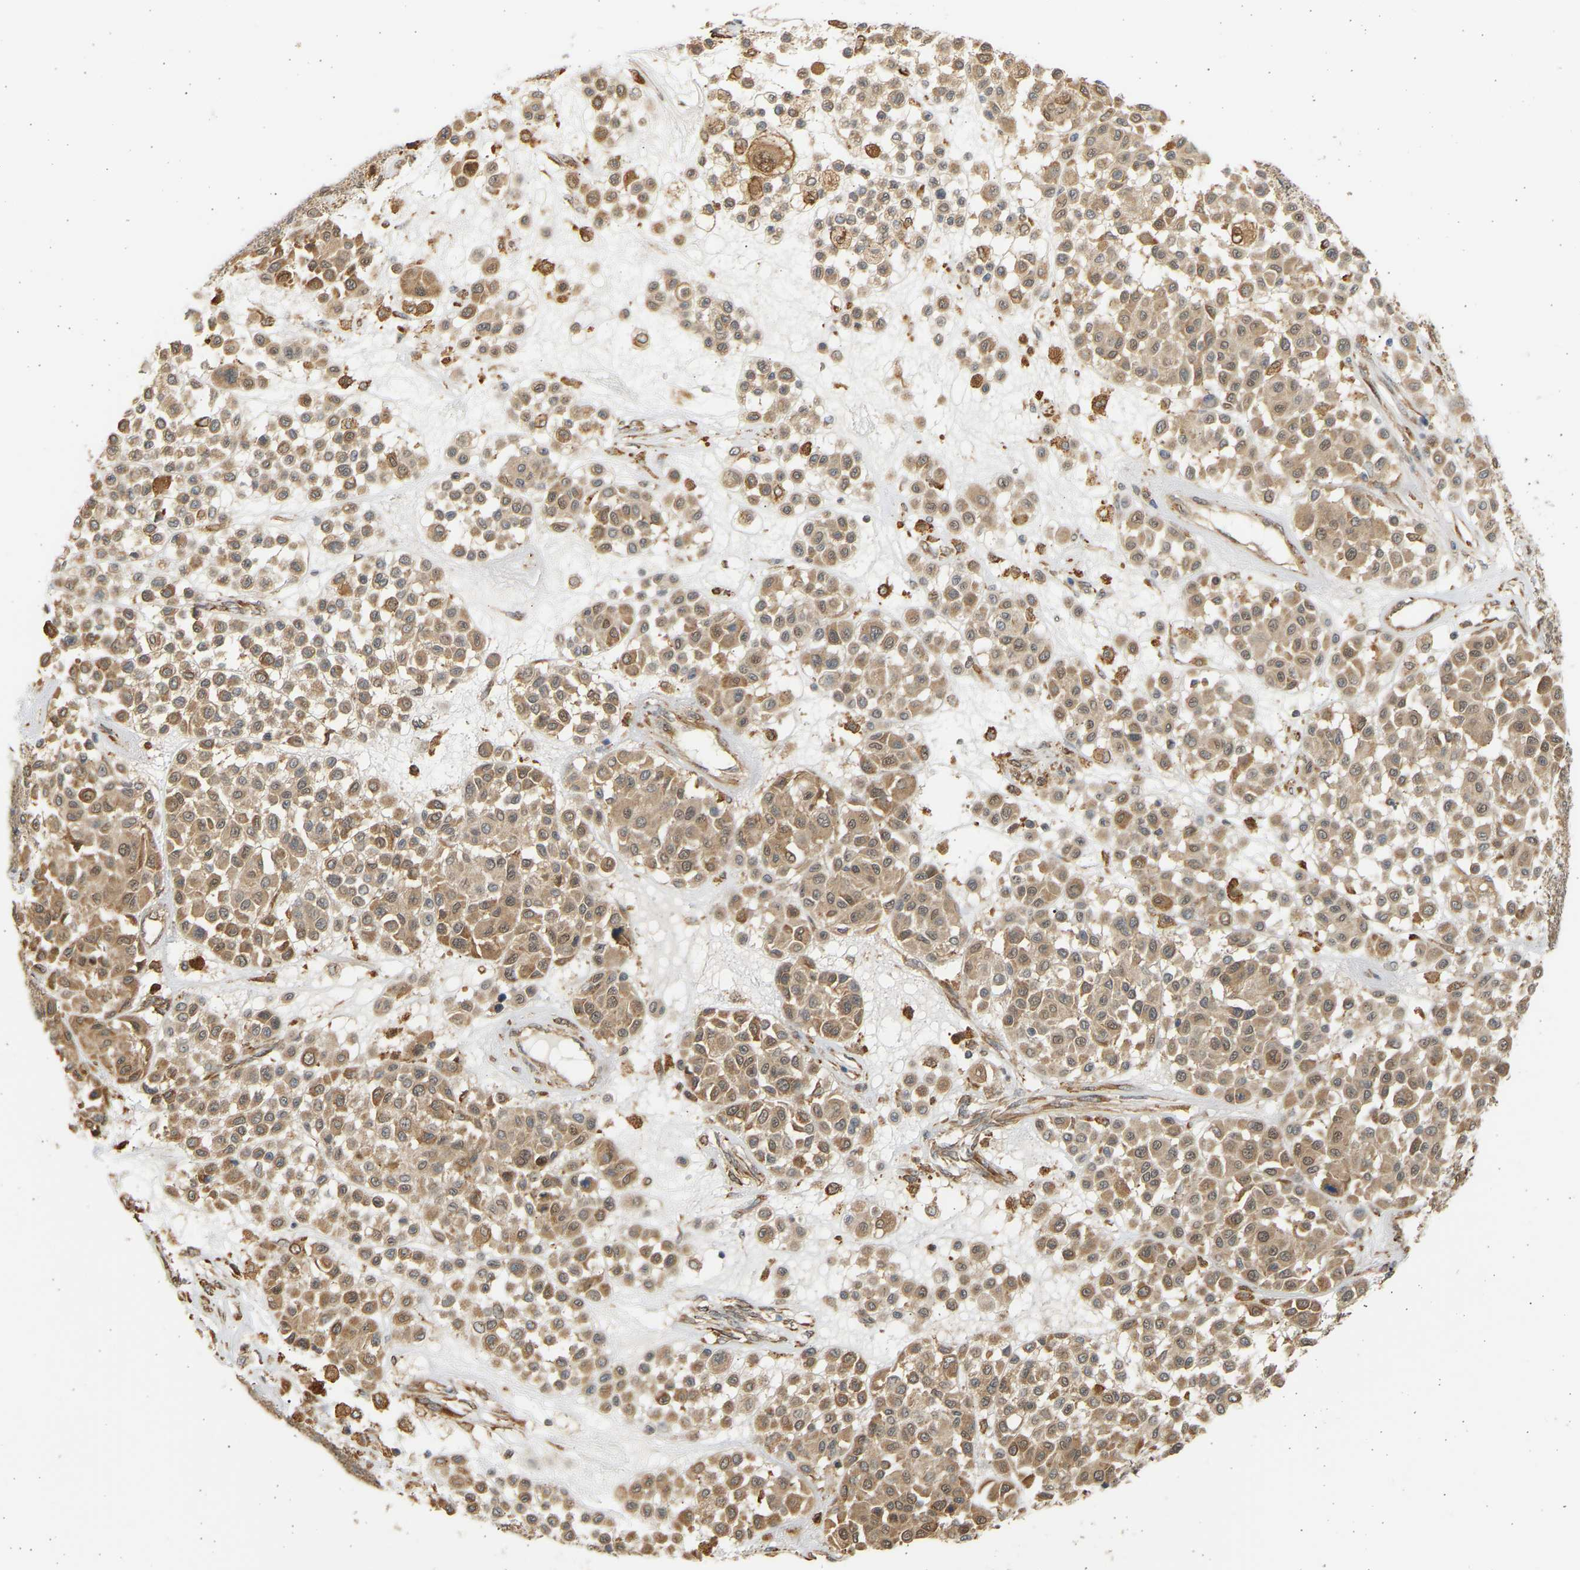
{"staining": {"intensity": "moderate", "quantity": ">75%", "location": "cytoplasmic/membranous,nuclear"}, "tissue": "melanoma", "cell_type": "Tumor cells", "image_type": "cancer", "snomed": [{"axis": "morphology", "description": "Malignant melanoma, Metastatic site"}, {"axis": "topography", "description": "Soft tissue"}], "caption": "Brown immunohistochemical staining in human malignant melanoma (metastatic site) displays moderate cytoplasmic/membranous and nuclear expression in approximately >75% of tumor cells.", "gene": "B4GALT6", "patient": {"sex": "male", "age": 41}}